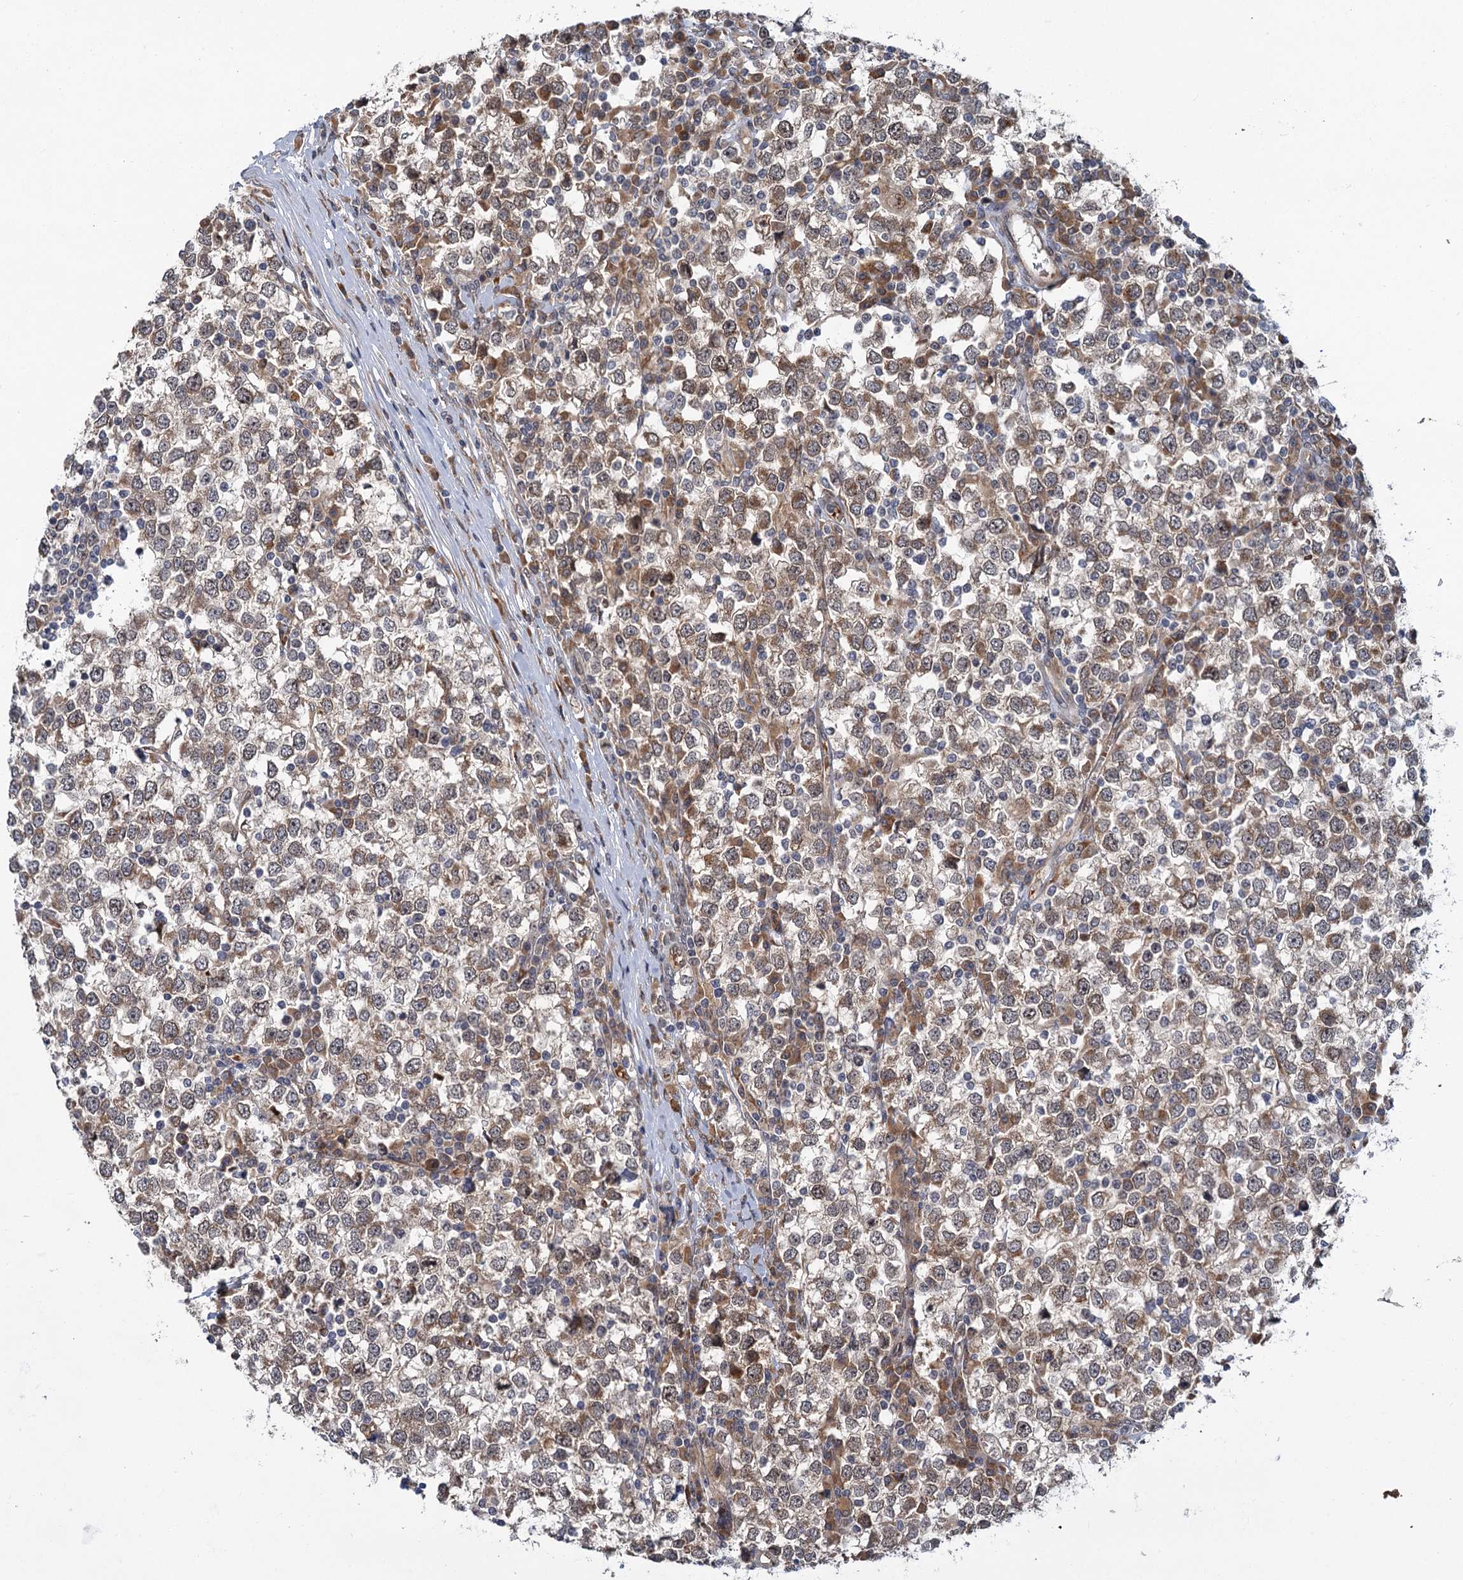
{"staining": {"intensity": "moderate", "quantity": "25%-75%", "location": "cytoplasmic/membranous,nuclear"}, "tissue": "testis cancer", "cell_type": "Tumor cells", "image_type": "cancer", "snomed": [{"axis": "morphology", "description": "Seminoma, NOS"}, {"axis": "topography", "description": "Testis"}], "caption": "Human seminoma (testis) stained with a brown dye demonstrates moderate cytoplasmic/membranous and nuclear positive expression in about 25%-75% of tumor cells.", "gene": "APBA2", "patient": {"sex": "male", "age": 65}}